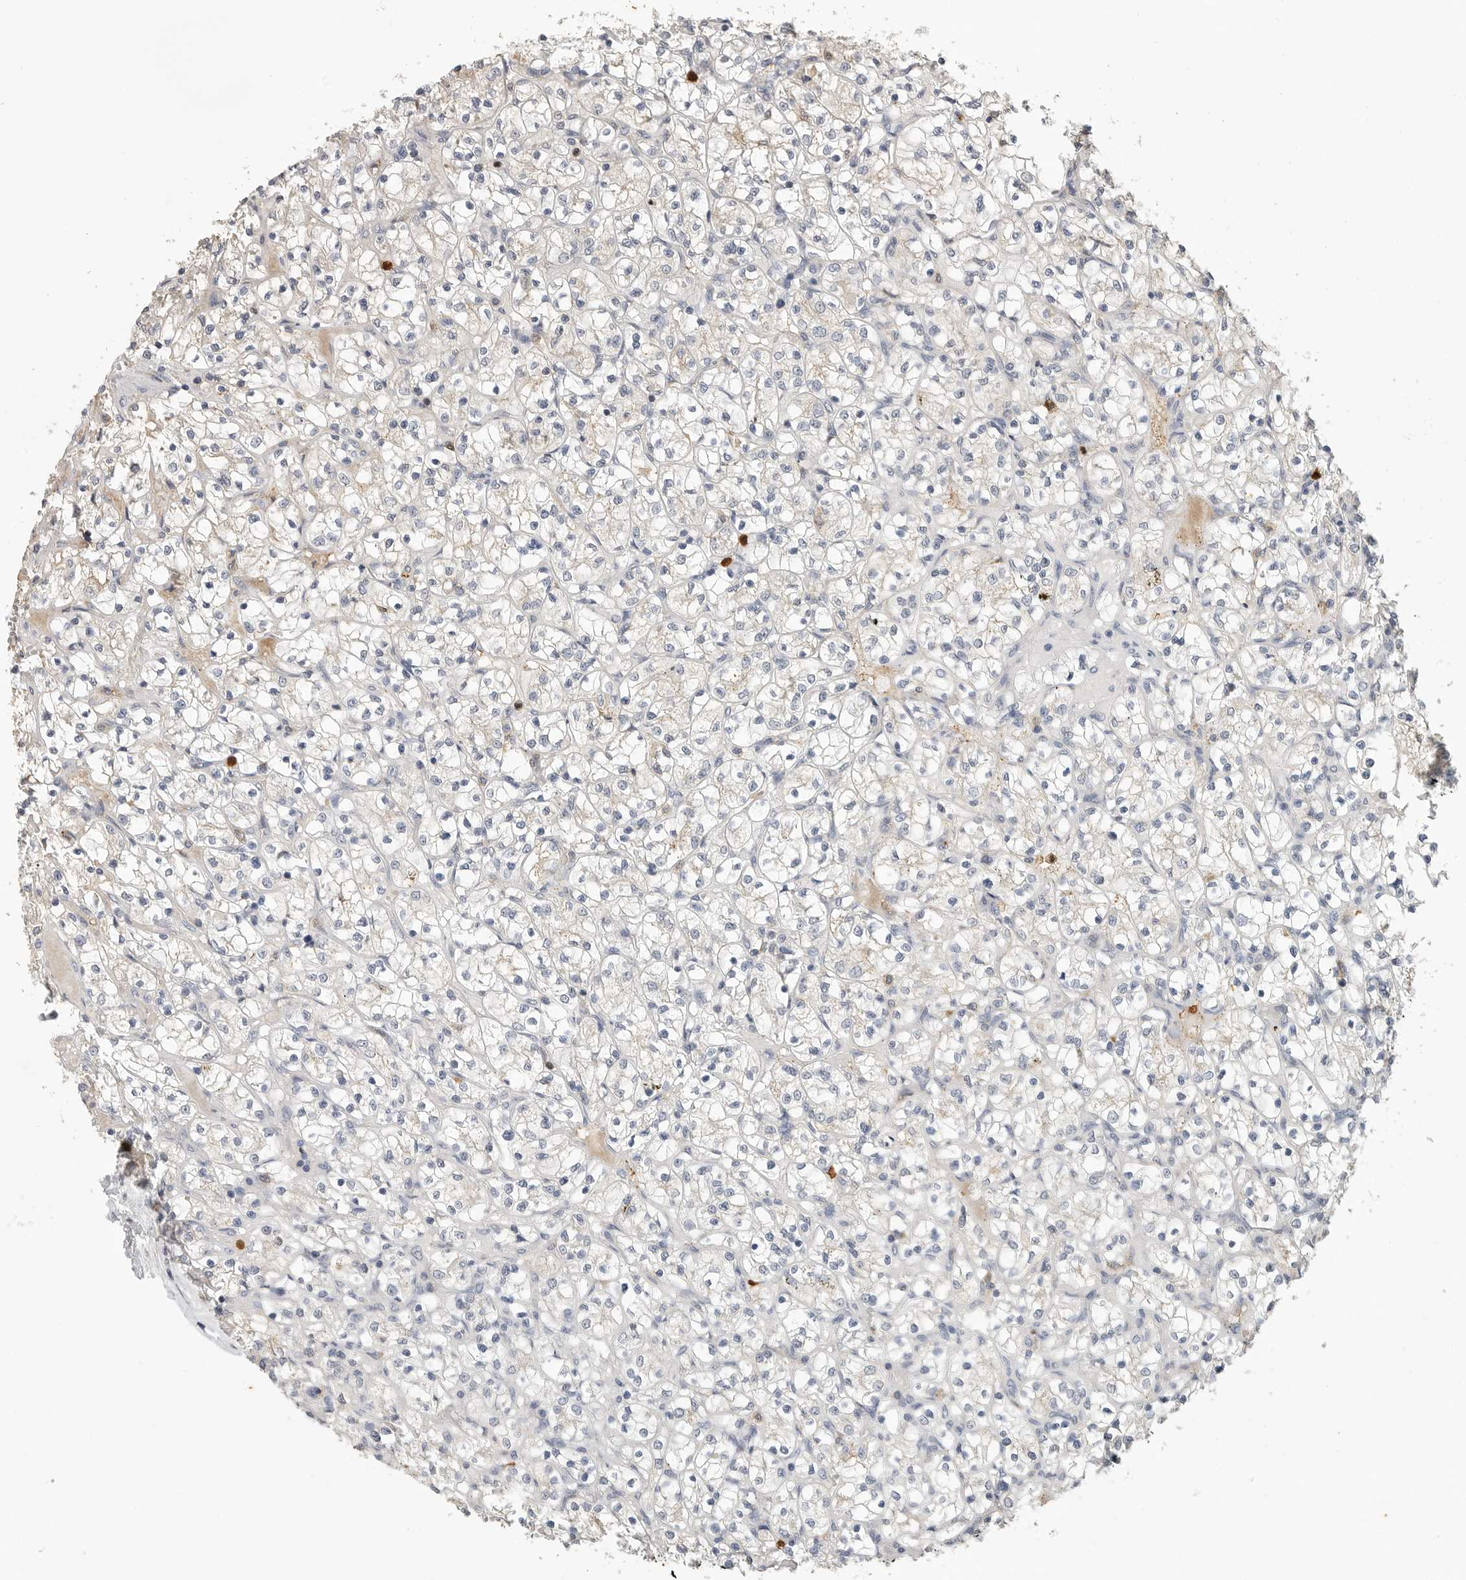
{"staining": {"intensity": "negative", "quantity": "none", "location": "none"}, "tissue": "renal cancer", "cell_type": "Tumor cells", "image_type": "cancer", "snomed": [{"axis": "morphology", "description": "Adenocarcinoma, NOS"}, {"axis": "topography", "description": "Kidney"}], "caption": "IHC histopathology image of neoplastic tissue: human renal adenocarcinoma stained with DAB displays no significant protein staining in tumor cells.", "gene": "LTBR", "patient": {"sex": "female", "age": 69}}